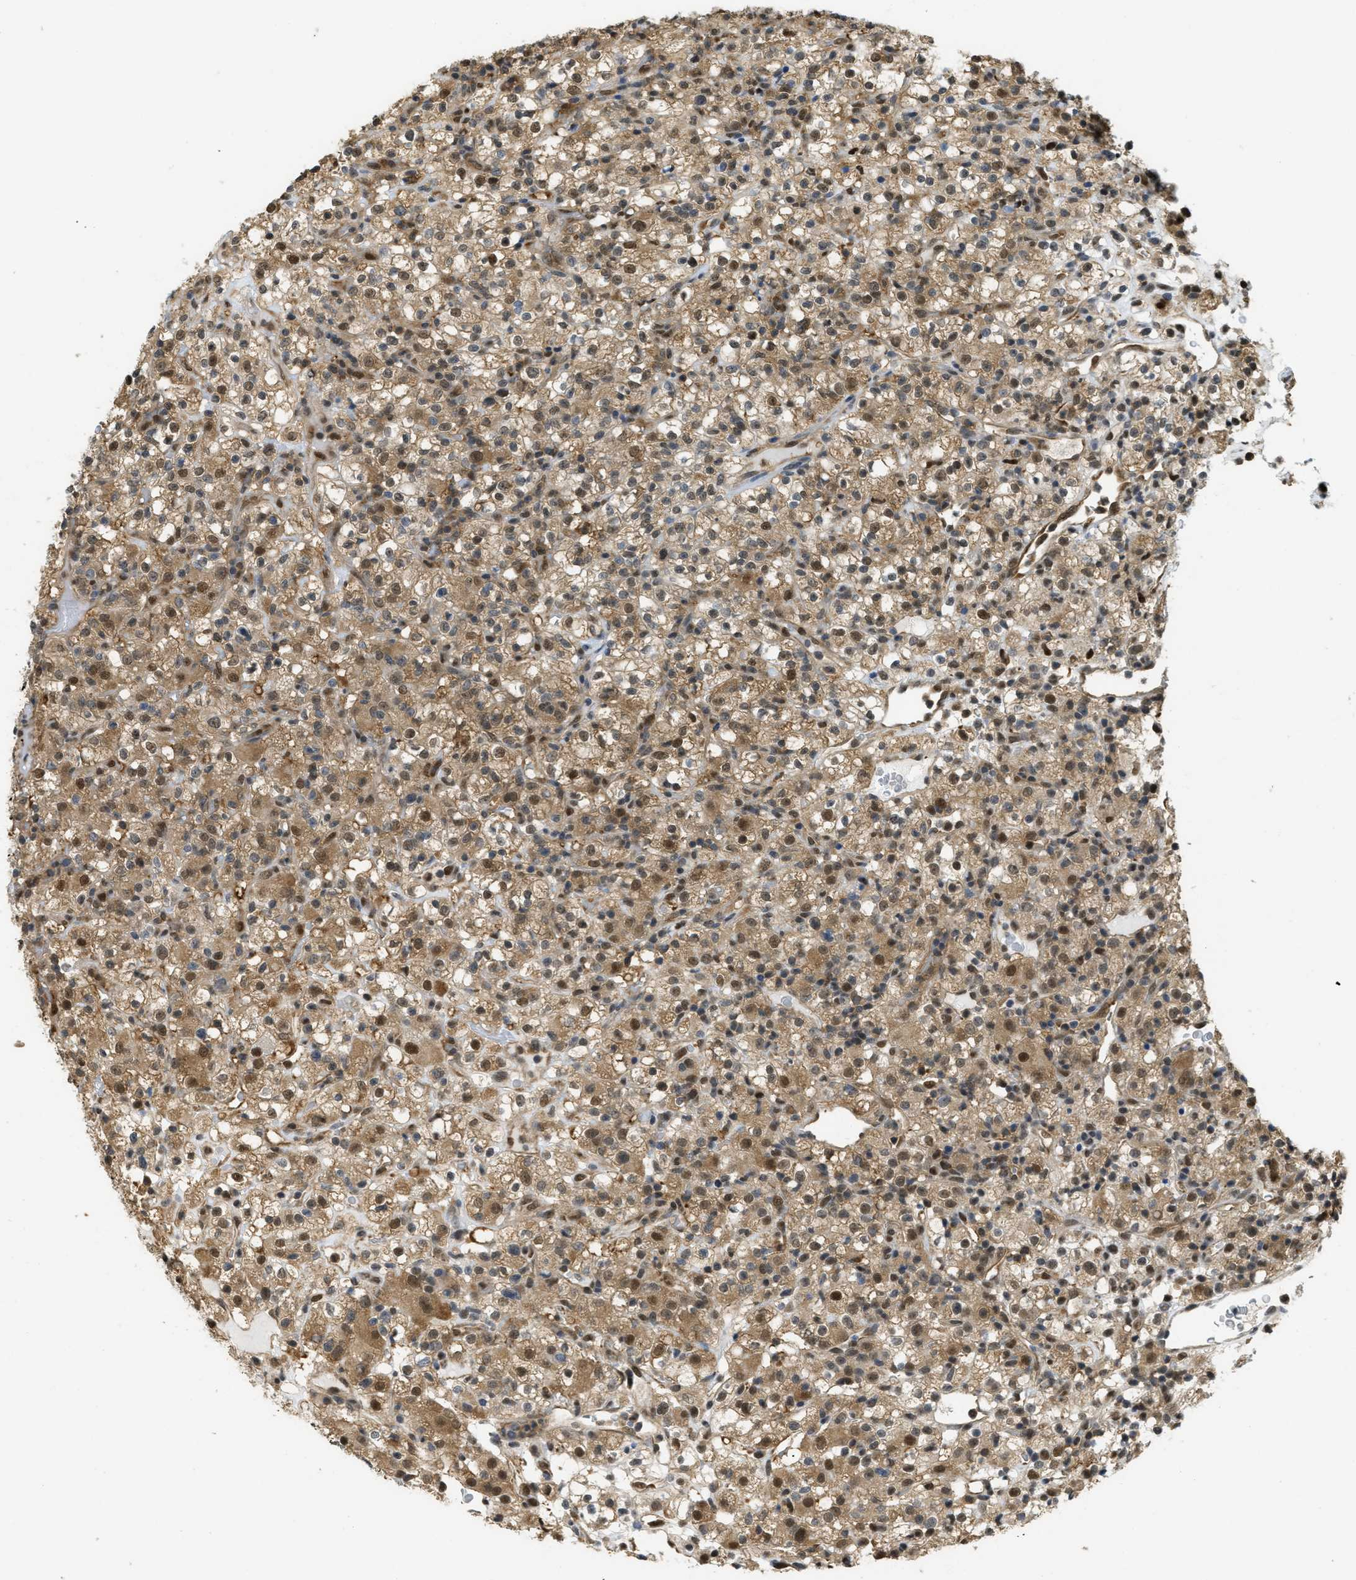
{"staining": {"intensity": "moderate", "quantity": ">75%", "location": "cytoplasmic/membranous,nuclear"}, "tissue": "renal cancer", "cell_type": "Tumor cells", "image_type": "cancer", "snomed": [{"axis": "morphology", "description": "Normal tissue, NOS"}, {"axis": "morphology", "description": "Adenocarcinoma, NOS"}, {"axis": "topography", "description": "Kidney"}], "caption": "A photomicrograph of human adenocarcinoma (renal) stained for a protein exhibits moderate cytoplasmic/membranous and nuclear brown staining in tumor cells. The staining is performed using DAB (3,3'-diaminobenzidine) brown chromogen to label protein expression. The nuclei are counter-stained blue using hematoxylin.", "gene": "PSMC5", "patient": {"sex": "female", "age": 72}}